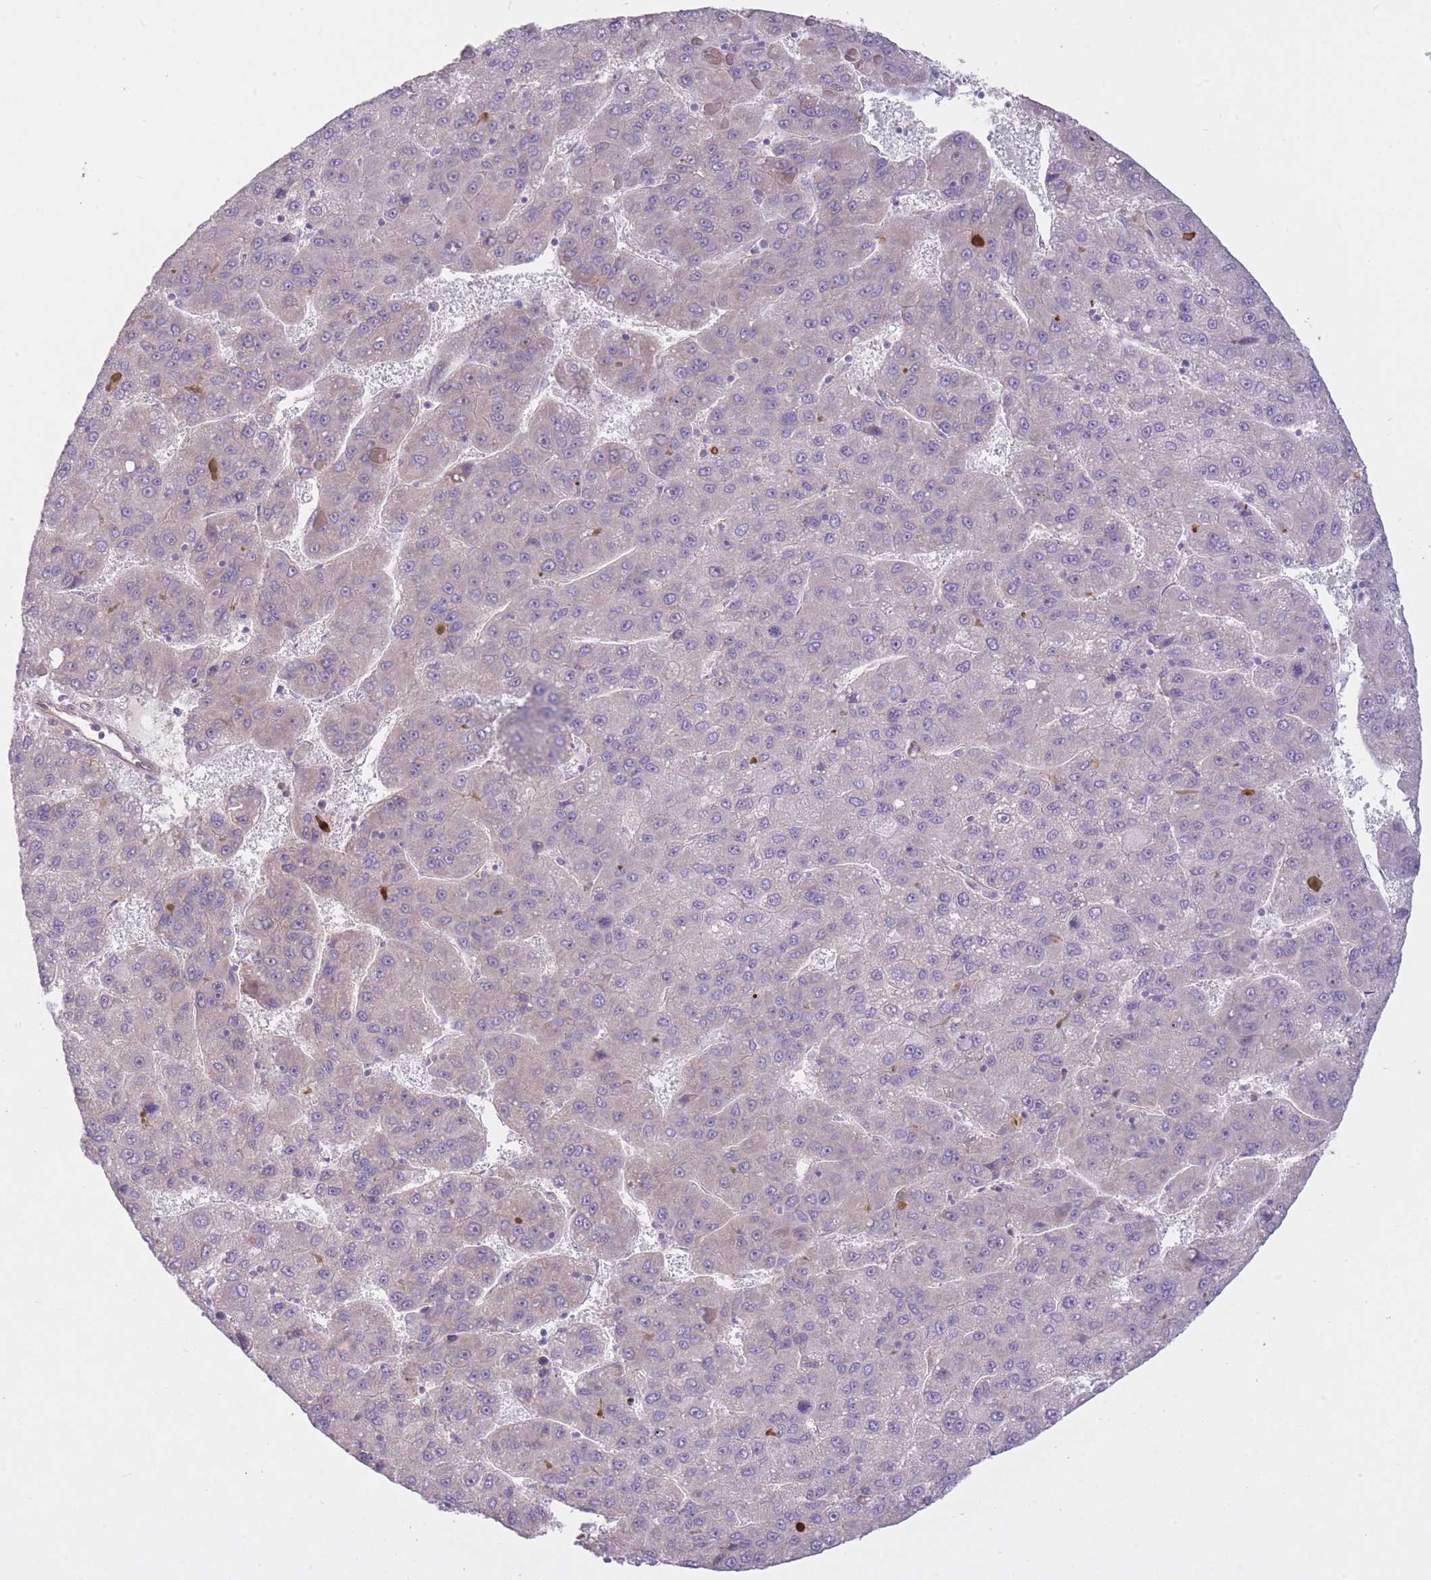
{"staining": {"intensity": "negative", "quantity": "none", "location": "none"}, "tissue": "liver cancer", "cell_type": "Tumor cells", "image_type": "cancer", "snomed": [{"axis": "morphology", "description": "Carcinoma, Hepatocellular, NOS"}, {"axis": "topography", "description": "Liver"}], "caption": "A high-resolution image shows IHC staining of liver hepatocellular carcinoma, which reveals no significant positivity in tumor cells.", "gene": "REV1", "patient": {"sex": "female", "age": 82}}